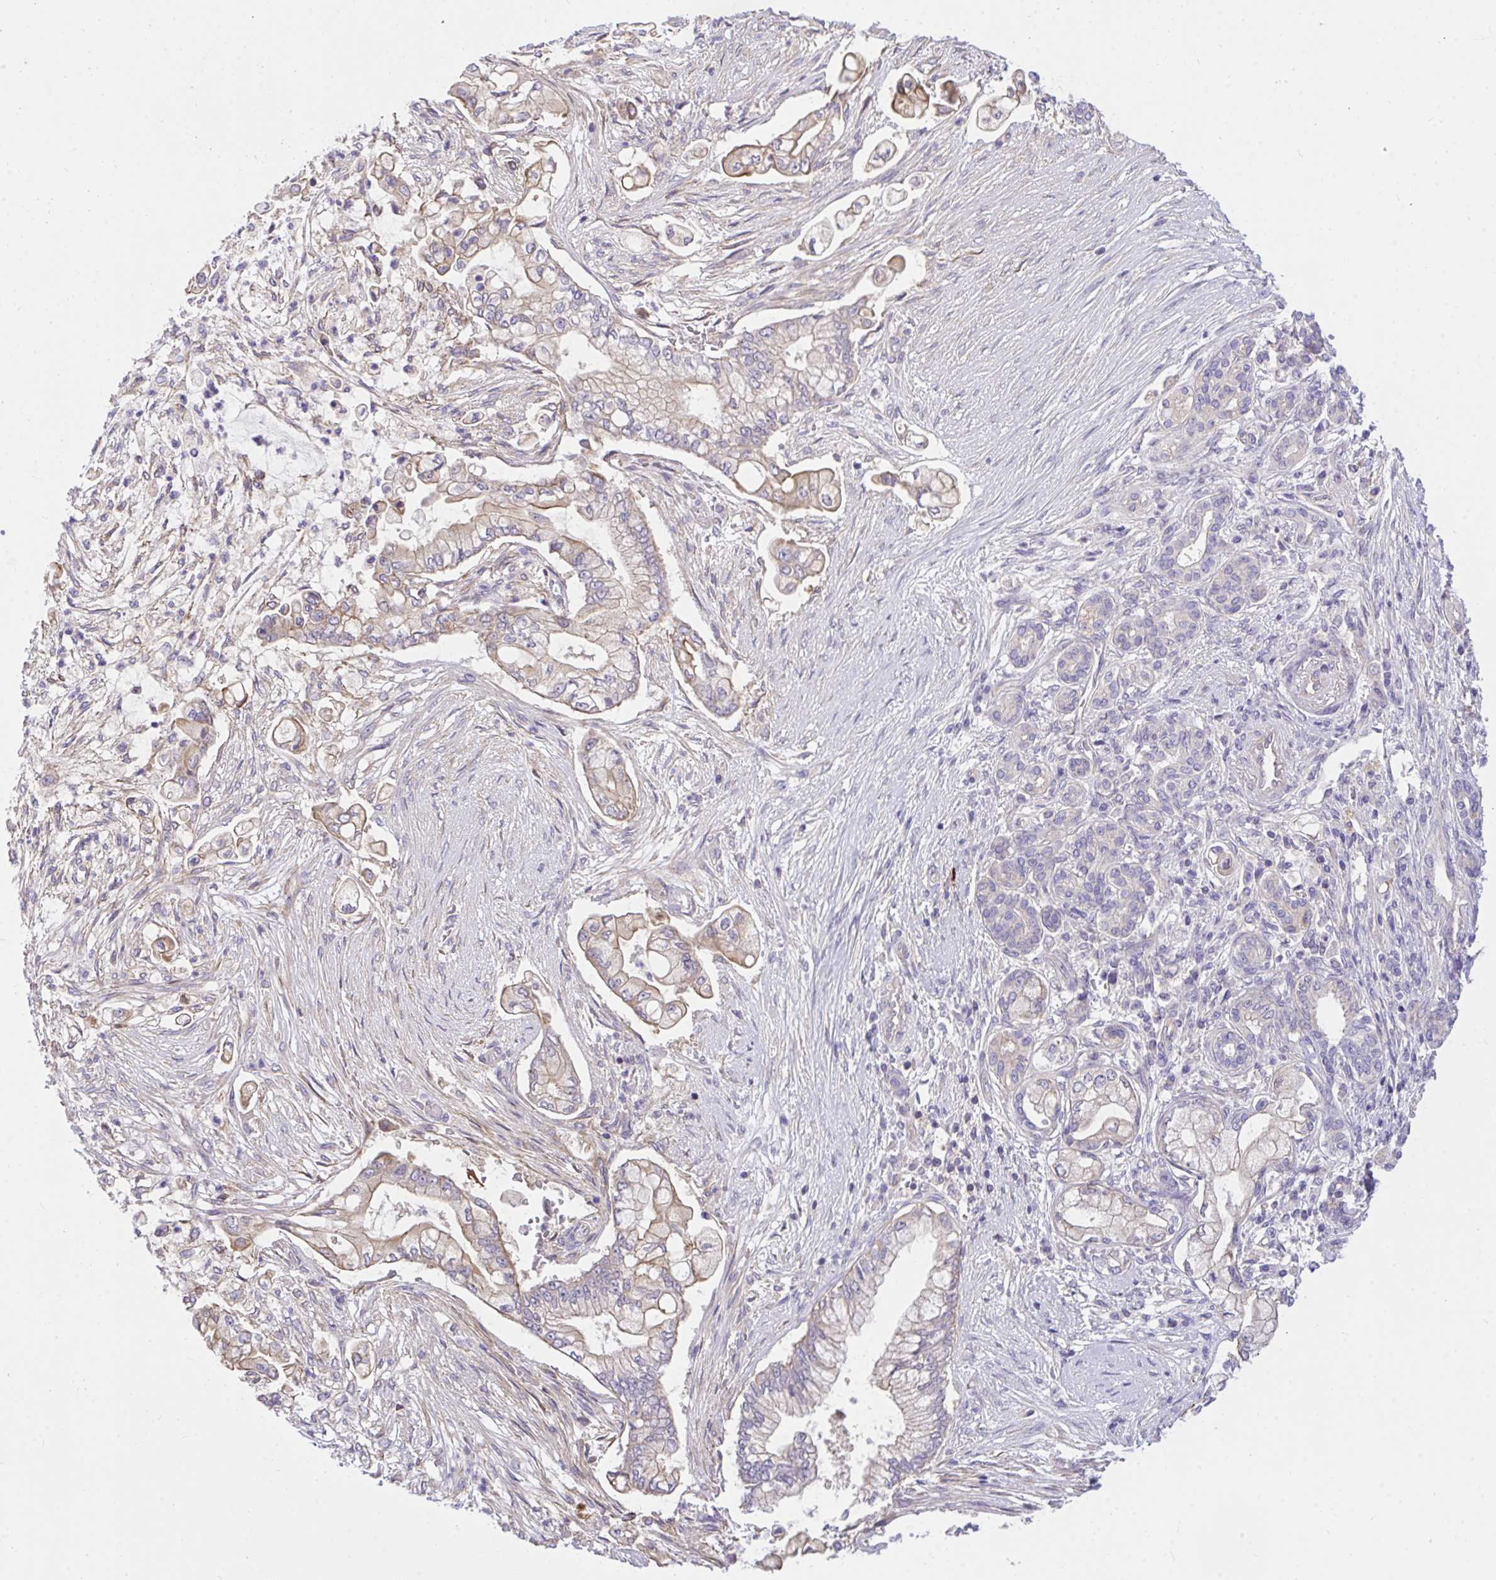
{"staining": {"intensity": "weak", "quantity": ">75%", "location": "cytoplasmic/membranous"}, "tissue": "pancreatic cancer", "cell_type": "Tumor cells", "image_type": "cancer", "snomed": [{"axis": "morphology", "description": "Adenocarcinoma, NOS"}, {"axis": "topography", "description": "Pancreas"}], "caption": "This photomicrograph shows pancreatic adenocarcinoma stained with IHC to label a protein in brown. The cytoplasmic/membranous of tumor cells show weak positivity for the protein. Nuclei are counter-stained blue.", "gene": "TLN2", "patient": {"sex": "female", "age": 69}}